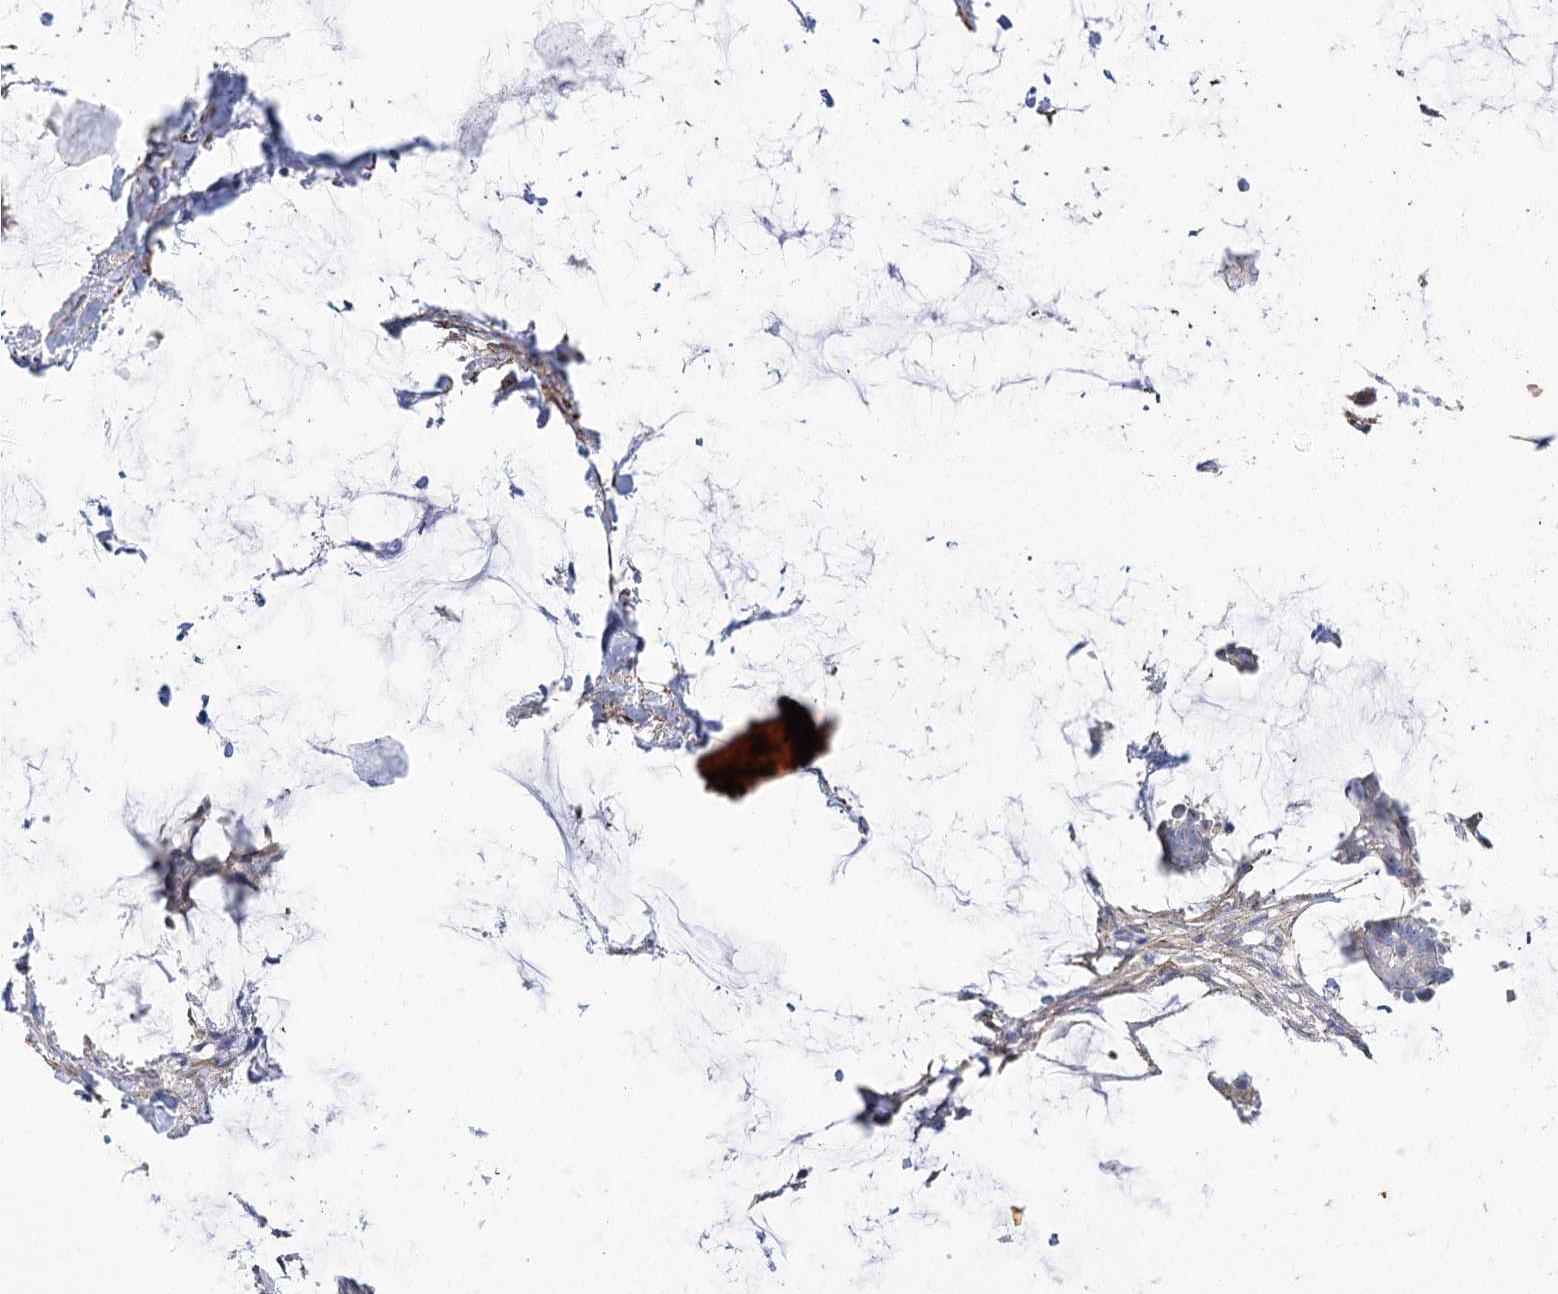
{"staining": {"intensity": "weak", "quantity": "<25%", "location": "cytoplasmic/membranous"}, "tissue": "breast cancer", "cell_type": "Tumor cells", "image_type": "cancer", "snomed": [{"axis": "morphology", "description": "Duct carcinoma"}, {"axis": "topography", "description": "Breast"}], "caption": "Immunohistochemistry photomicrograph of neoplastic tissue: breast invasive ductal carcinoma stained with DAB (3,3'-diaminobenzidine) demonstrates no significant protein positivity in tumor cells. Brightfield microscopy of IHC stained with DAB (brown) and hematoxylin (blue), captured at high magnification.", "gene": "WASHC3", "patient": {"sex": "female", "age": 93}}